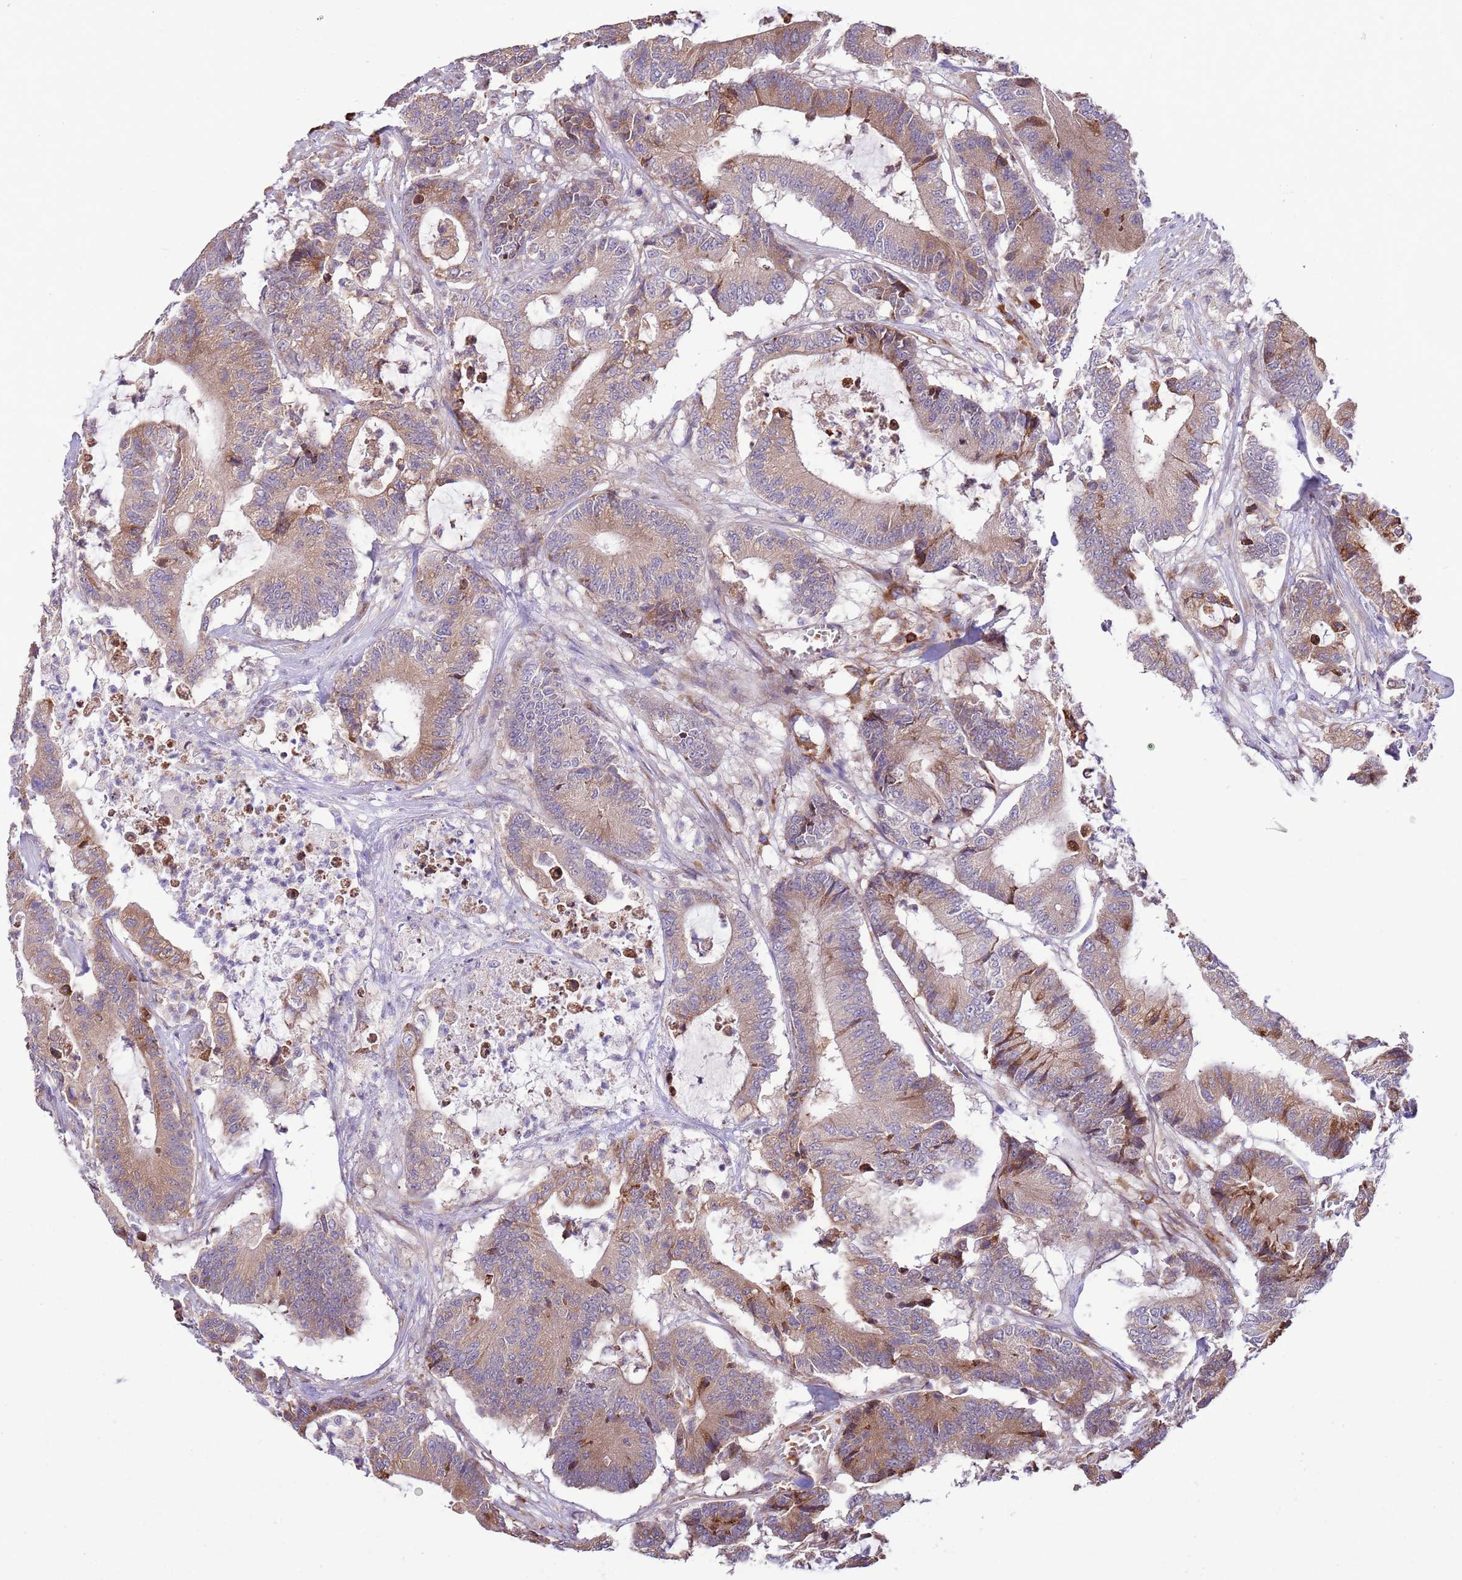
{"staining": {"intensity": "moderate", "quantity": ">75%", "location": "cytoplasmic/membranous"}, "tissue": "colorectal cancer", "cell_type": "Tumor cells", "image_type": "cancer", "snomed": [{"axis": "morphology", "description": "Adenocarcinoma, NOS"}, {"axis": "topography", "description": "Colon"}], "caption": "A brown stain labels moderate cytoplasmic/membranous staining of a protein in colorectal adenocarcinoma tumor cells.", "gene": "DAND5", "patient": {"sex": "female", "age": 84}}